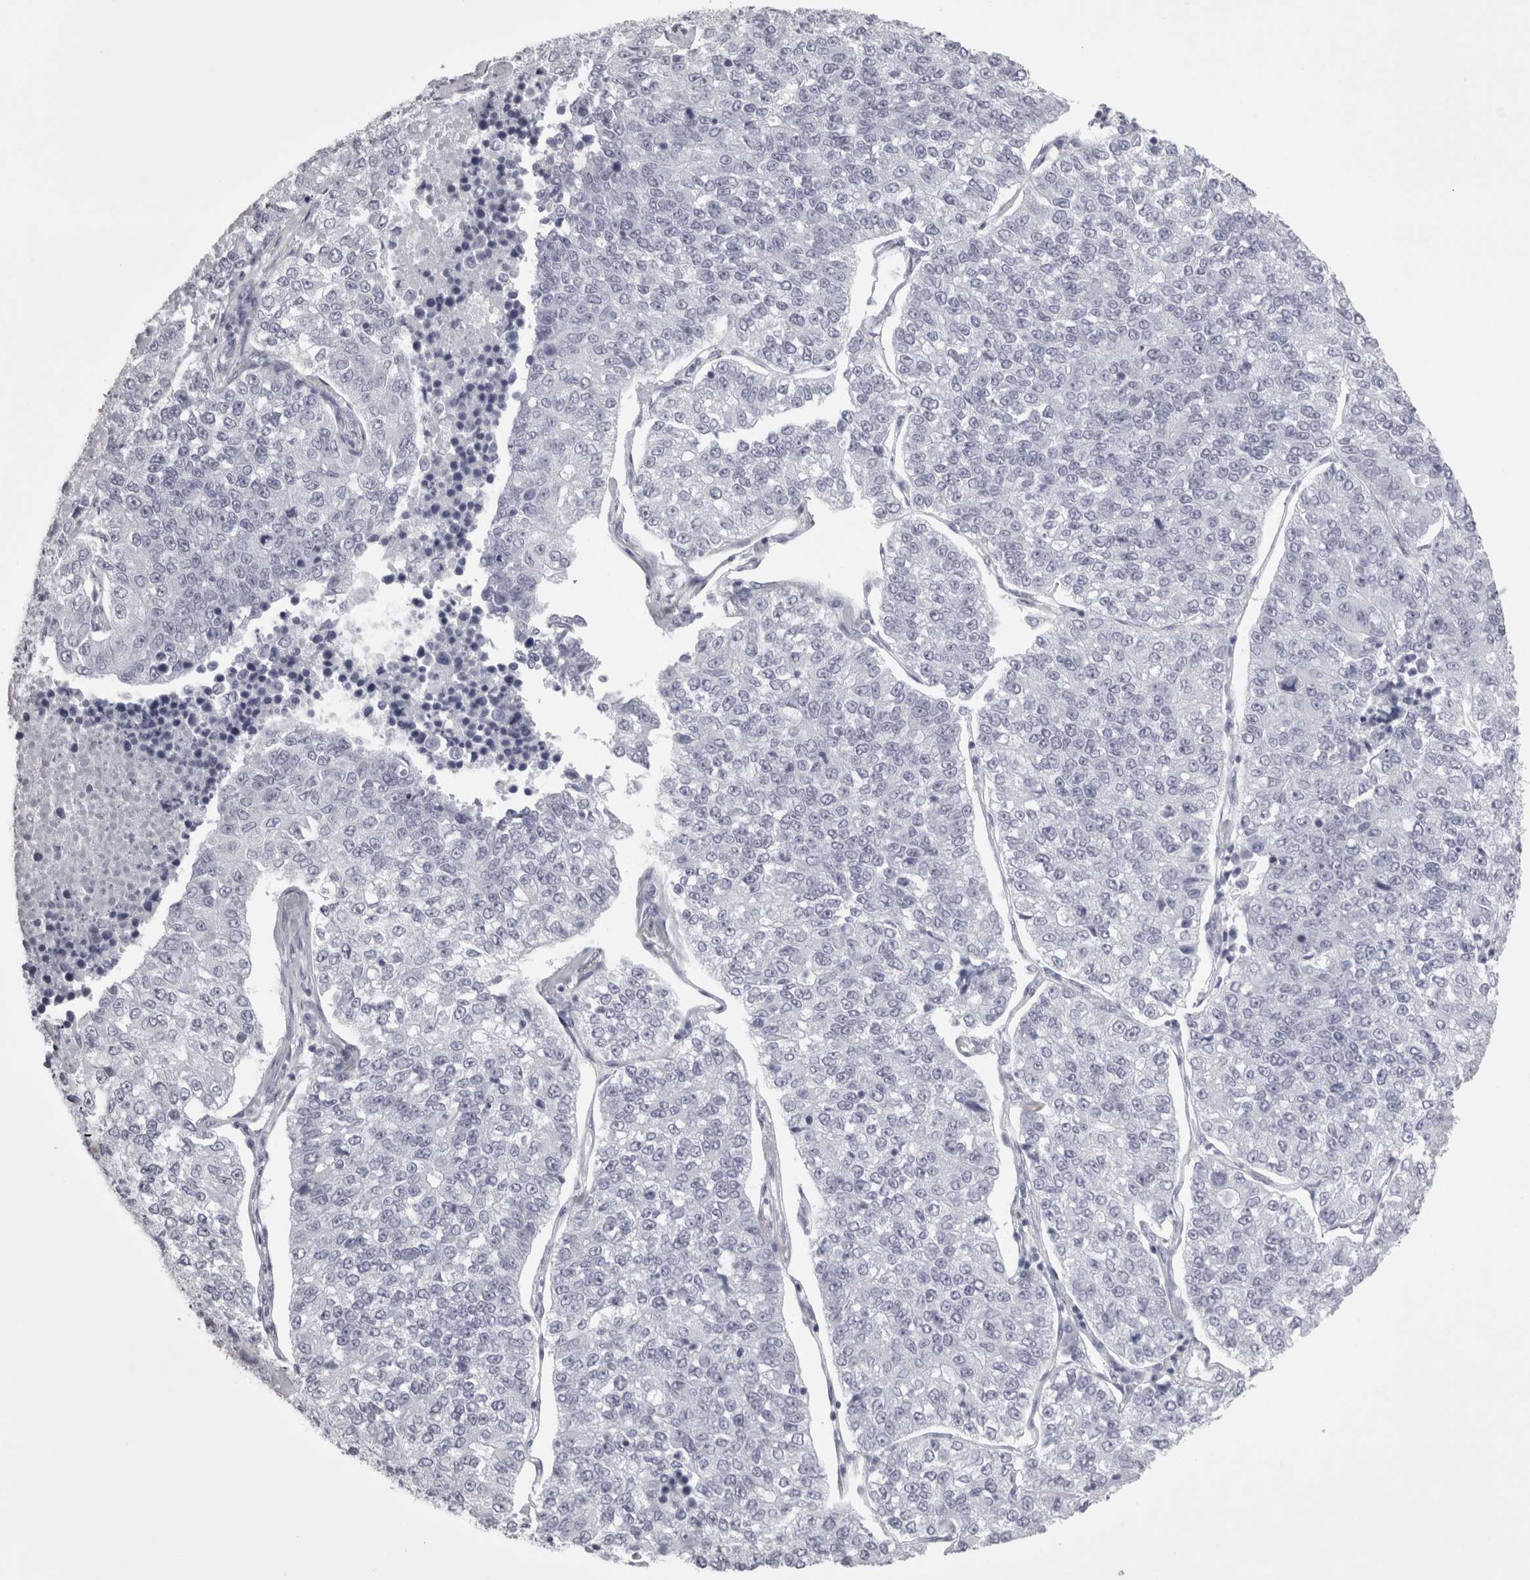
{"staining": {"intensity": "negative", "quantity": "none", "location": "none"}, "tissue": "lung cancer", "cell_type": "Tumor cells", "image_type": "cancer", "snomed": [{"axis": "morphology", "description": "Adenocarcinoma, NOS"}, {"axis": "topography", "description": "Lung"}], "caption": "A photomicrograph of adenocarcinoma (lung) stained for a protein displays no brown staining in tumor cells.", "gene": "SKAP1", "patient": {"sex": "male", "age": 49}}